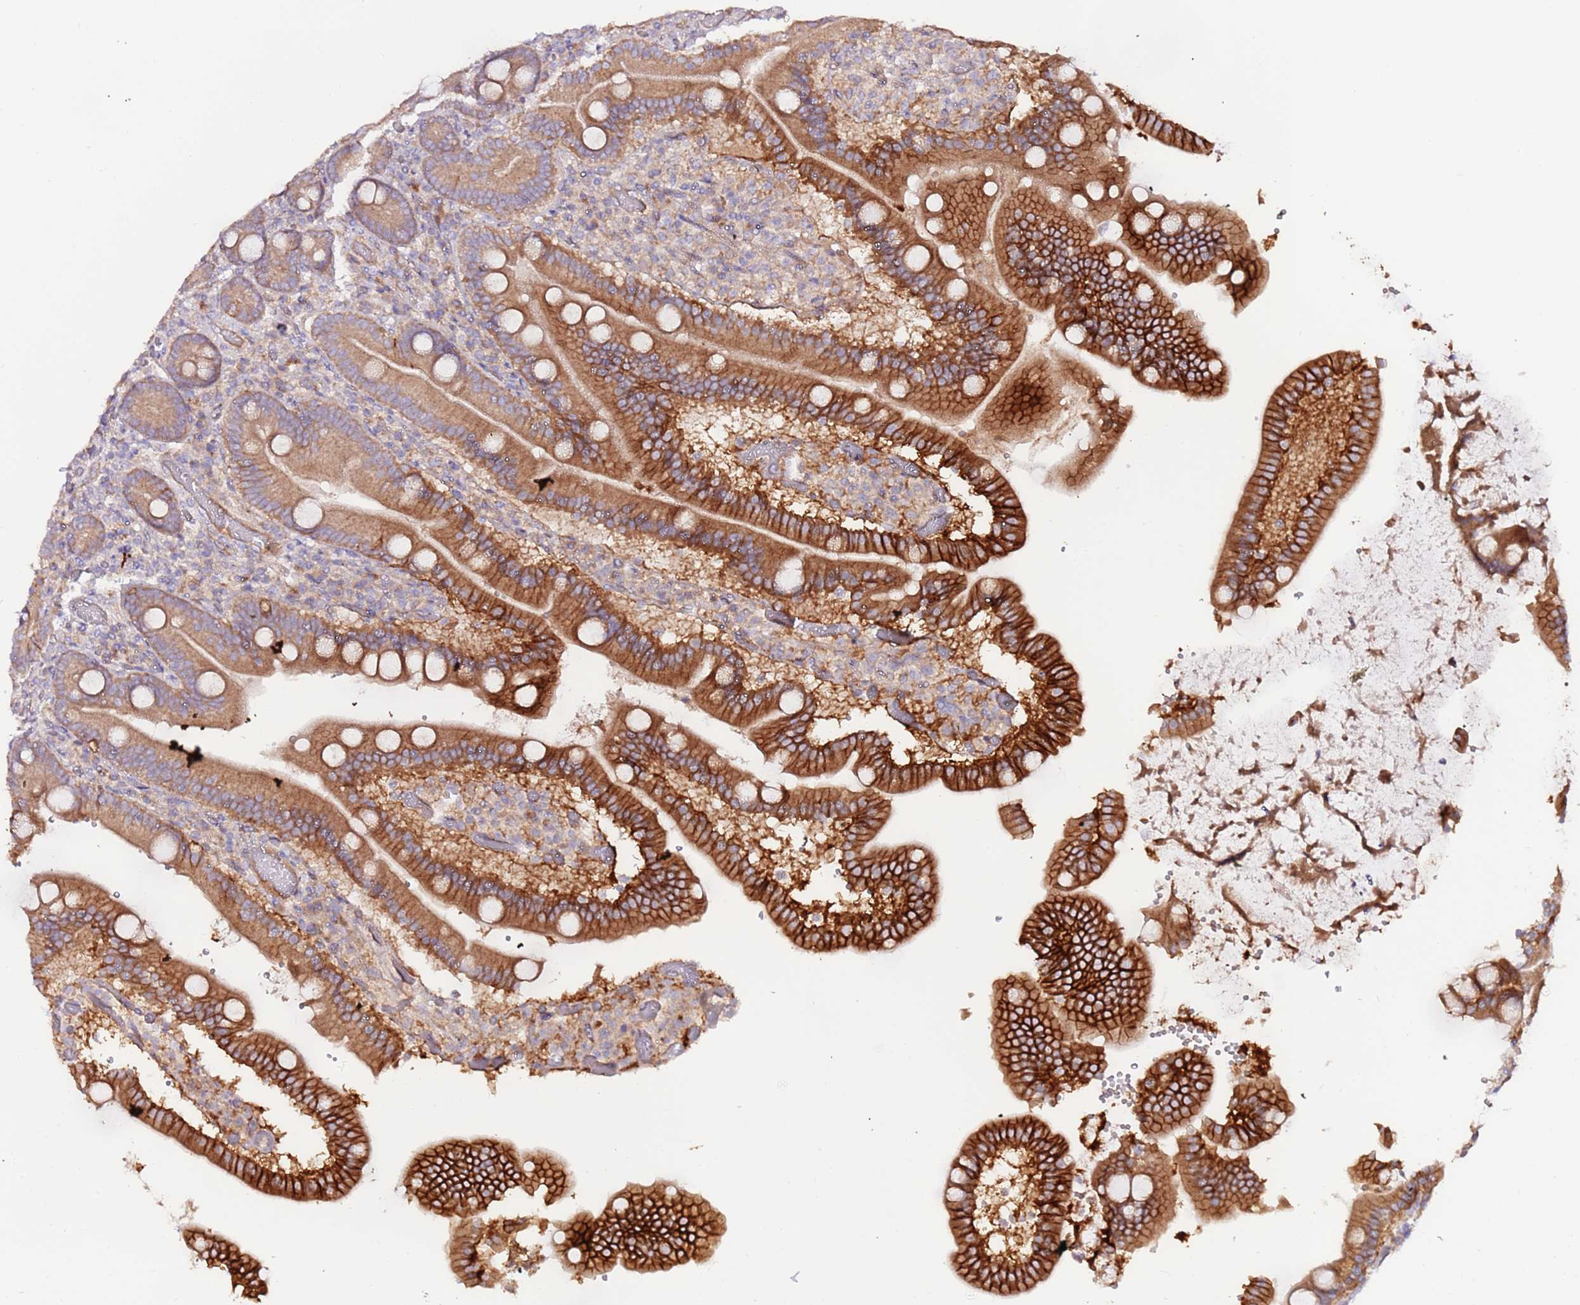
{"staining": {"intensity": "strong", "quantity": ">75%", "location": "cytoplasmic/membranous"}, "tissue": "duodenum", "cell_type": "Glandular cells", "image_type": "normal", "snomed": [{"axis": "morphology", "description": "Normal tissue, NOS"}, {"axis": "topography", "description": "Duodenum"}], "caption": "Protein expression by IHC exhibits strong cytoplasmic/membranous expression in about >75% of glandular cells in unremarkable duodenum. The staining was performed using DAB, with brown indicating positive protein expression. Nuclei are stained blue with hematoxylin.", "gene": "FLVCR1", "patient": {"sex": "female", "age": 62}}